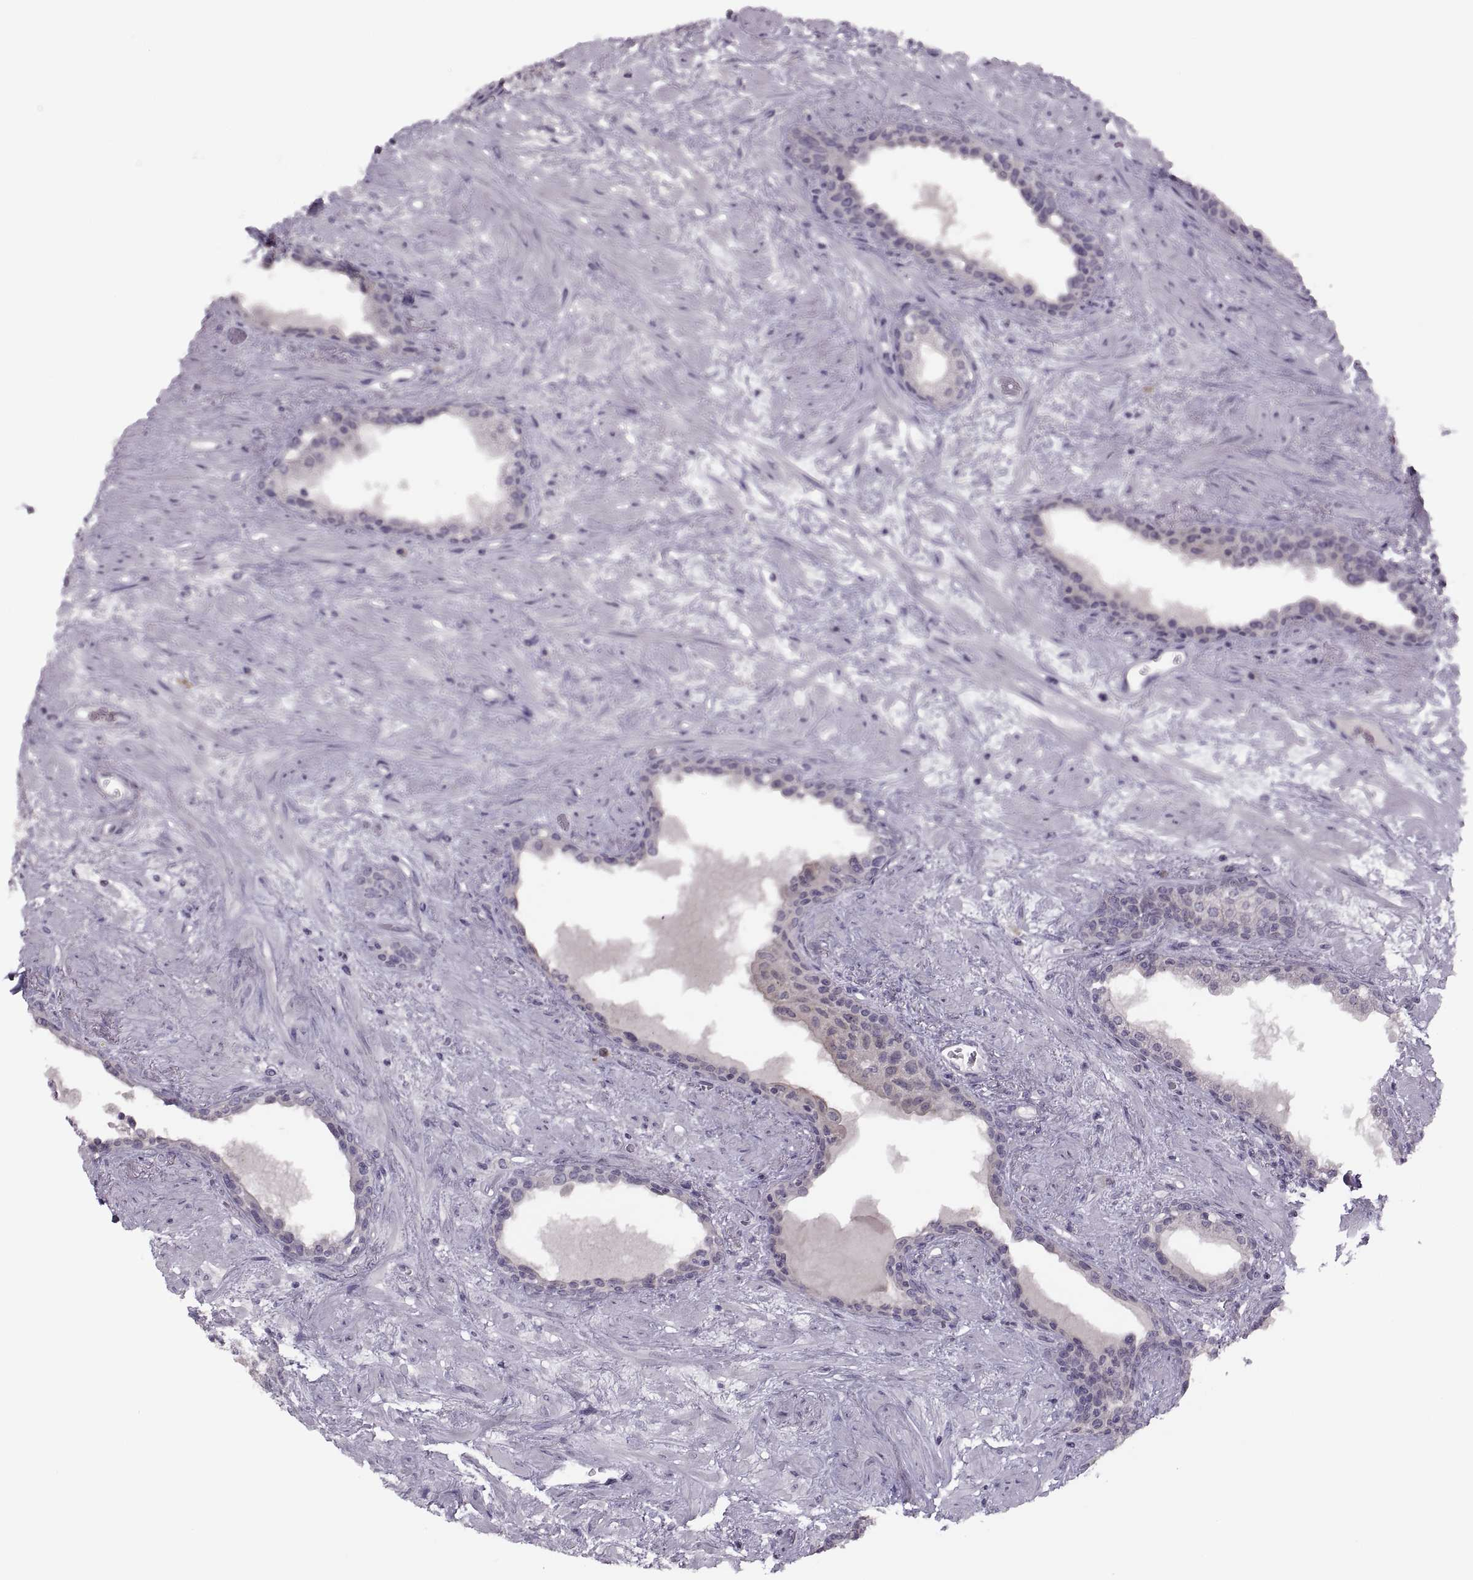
{"staining": {"intensity": "negative", "quantity": "none", "location": "none"}, "tissue": "prostate", "cell_type": "Glandular cells", "image_type": "normal", "snomed": [{"axis": "morphology", "description": "Normal tissue, NOS"}, {"axis": "topography", "description": "Prostate"}], "caption": "Micrograph shows no protein expression in glandular cells of unremarkable prostate. The staining was performed using DAB to visualize the protein expression in brown, while the nuclei were stained in blue with hematoxylin (Magnification: 20x).", "gene": "H2AP", "patient": {"sex": "male", "age": 63}}